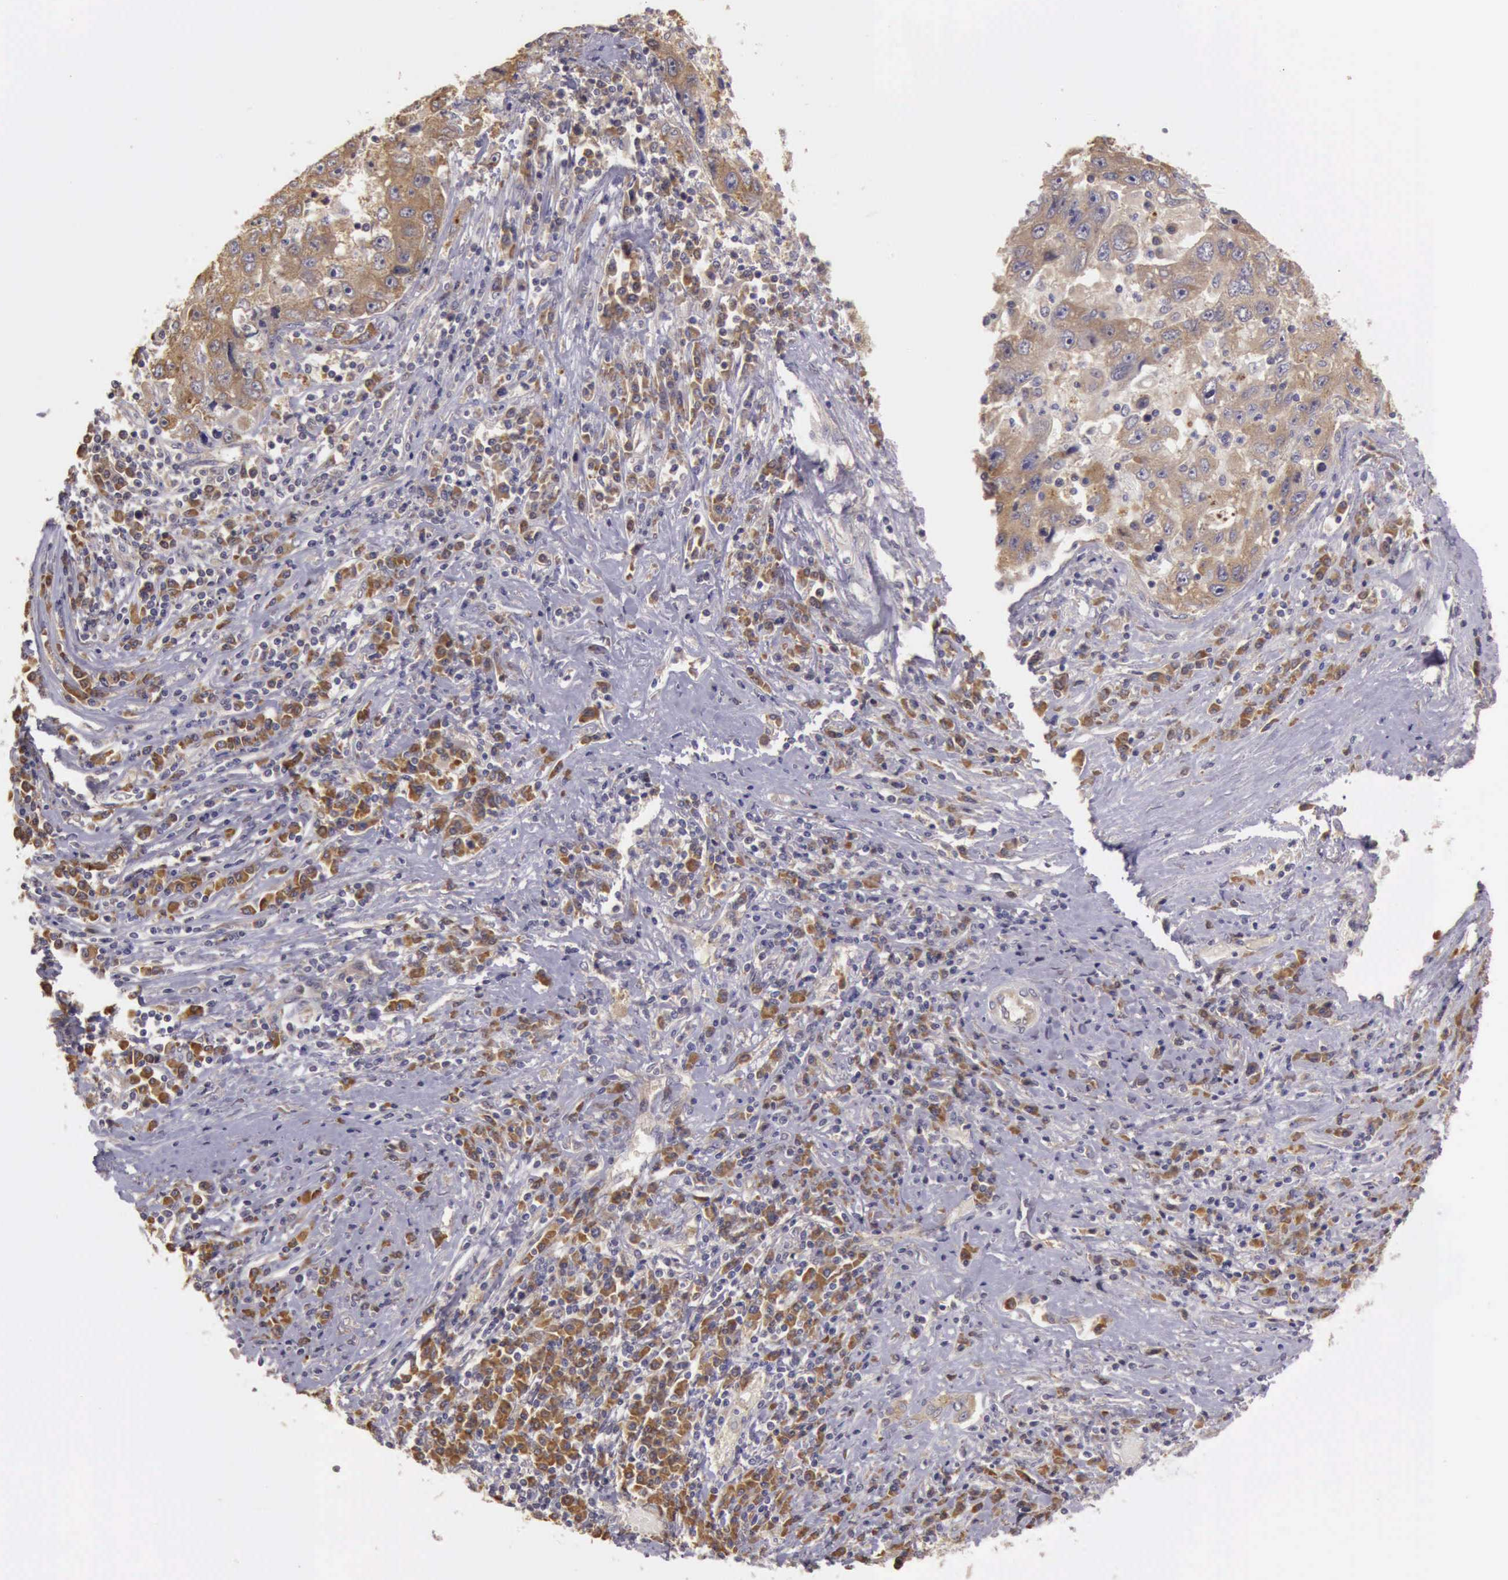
{"staining": {"intensity": "moderate", "quantity": ">75%", "location": "cytoplasmic/membranous"}, "tissue": "liver cancer", "cell_type": "Tumor cells", "image_type": "cancer", "snomed": [{"axis": "morphology", "description": "Carcinoma, Hepatocellular, NOS"}, {"axis": "topography", "description": "Liver"}], "caption": "Immunohistochemistry (IHC) staining of liver cancer, which demonstrates medium levels of moderate cytoplasmic/membranous staining in about >75% of tumor cells indicating moderate cytoplasmic/membranous protein positivity. The staining was performed using DAB (3,3'-diaminobenzidine) (brown) for protein detection and nuclei were counterstained in hematoxylin (blue).", "gene": "EIF5", "patient": {"sex": "male", "age": 49}}